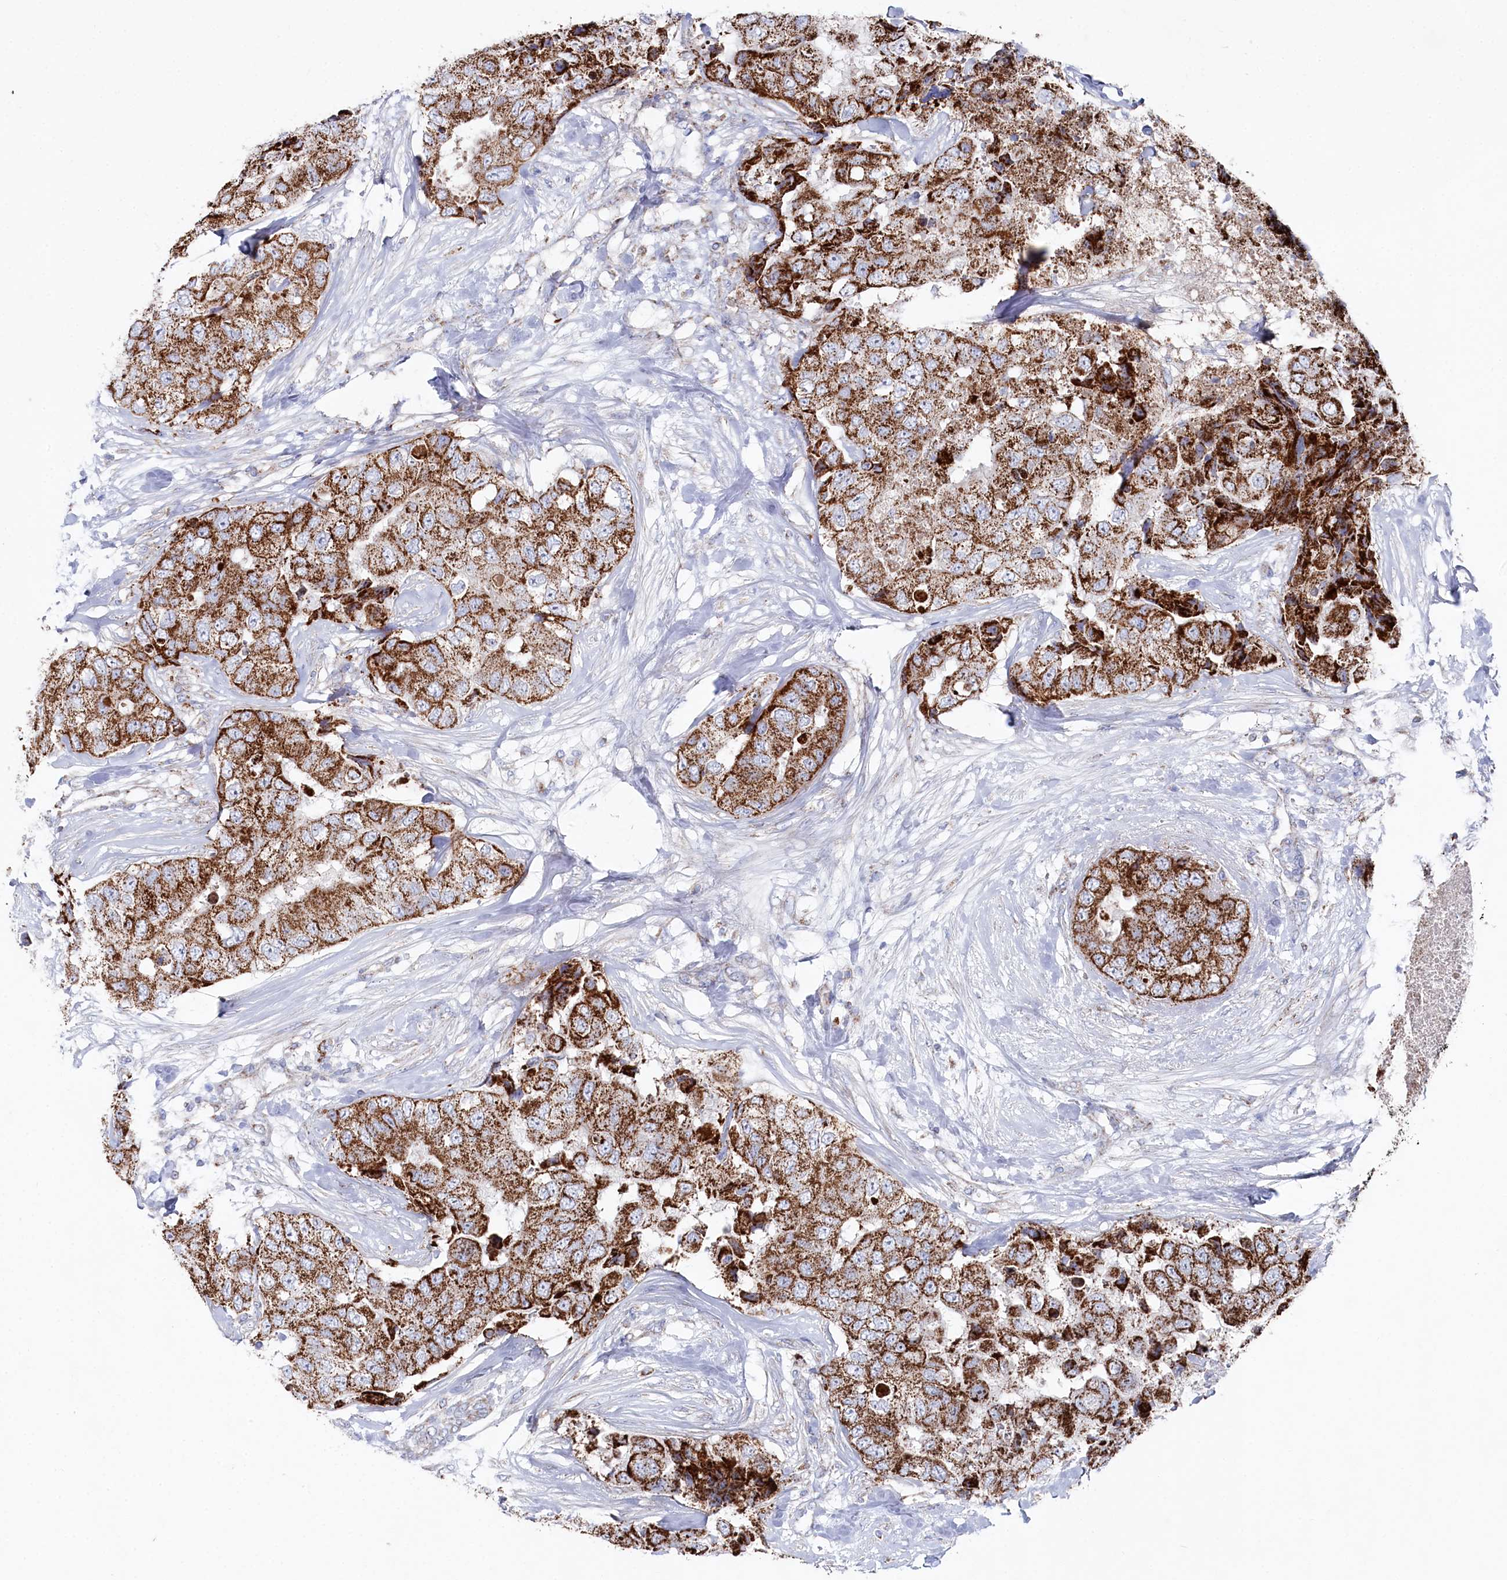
{"staining": {"intensity": "strong", "quantity": ">75%", "location": "cytoplasmic/membranous"}, "tissue": "breast cancer", "cell_type": "Tumor cells", "image_type": "cancer", "snomed": [{"axis": "morphology", "description": "Duct carcinoma"}, {"axis": "topography", "description": "Breast"}], "caption": "High-power microscopy captured an immunohistochemistry (IHC) photomicrograph of invasive ductal carcinoma (breast), revealing strong cytoplasmic/membranous expression in approximately >75% of tumor cells. Immunohistochemistry stains the protein of interest in brown and the nuclei are stained blue.", "gene": "GLS2", "patient": {"sex": "female", "age": 62}}